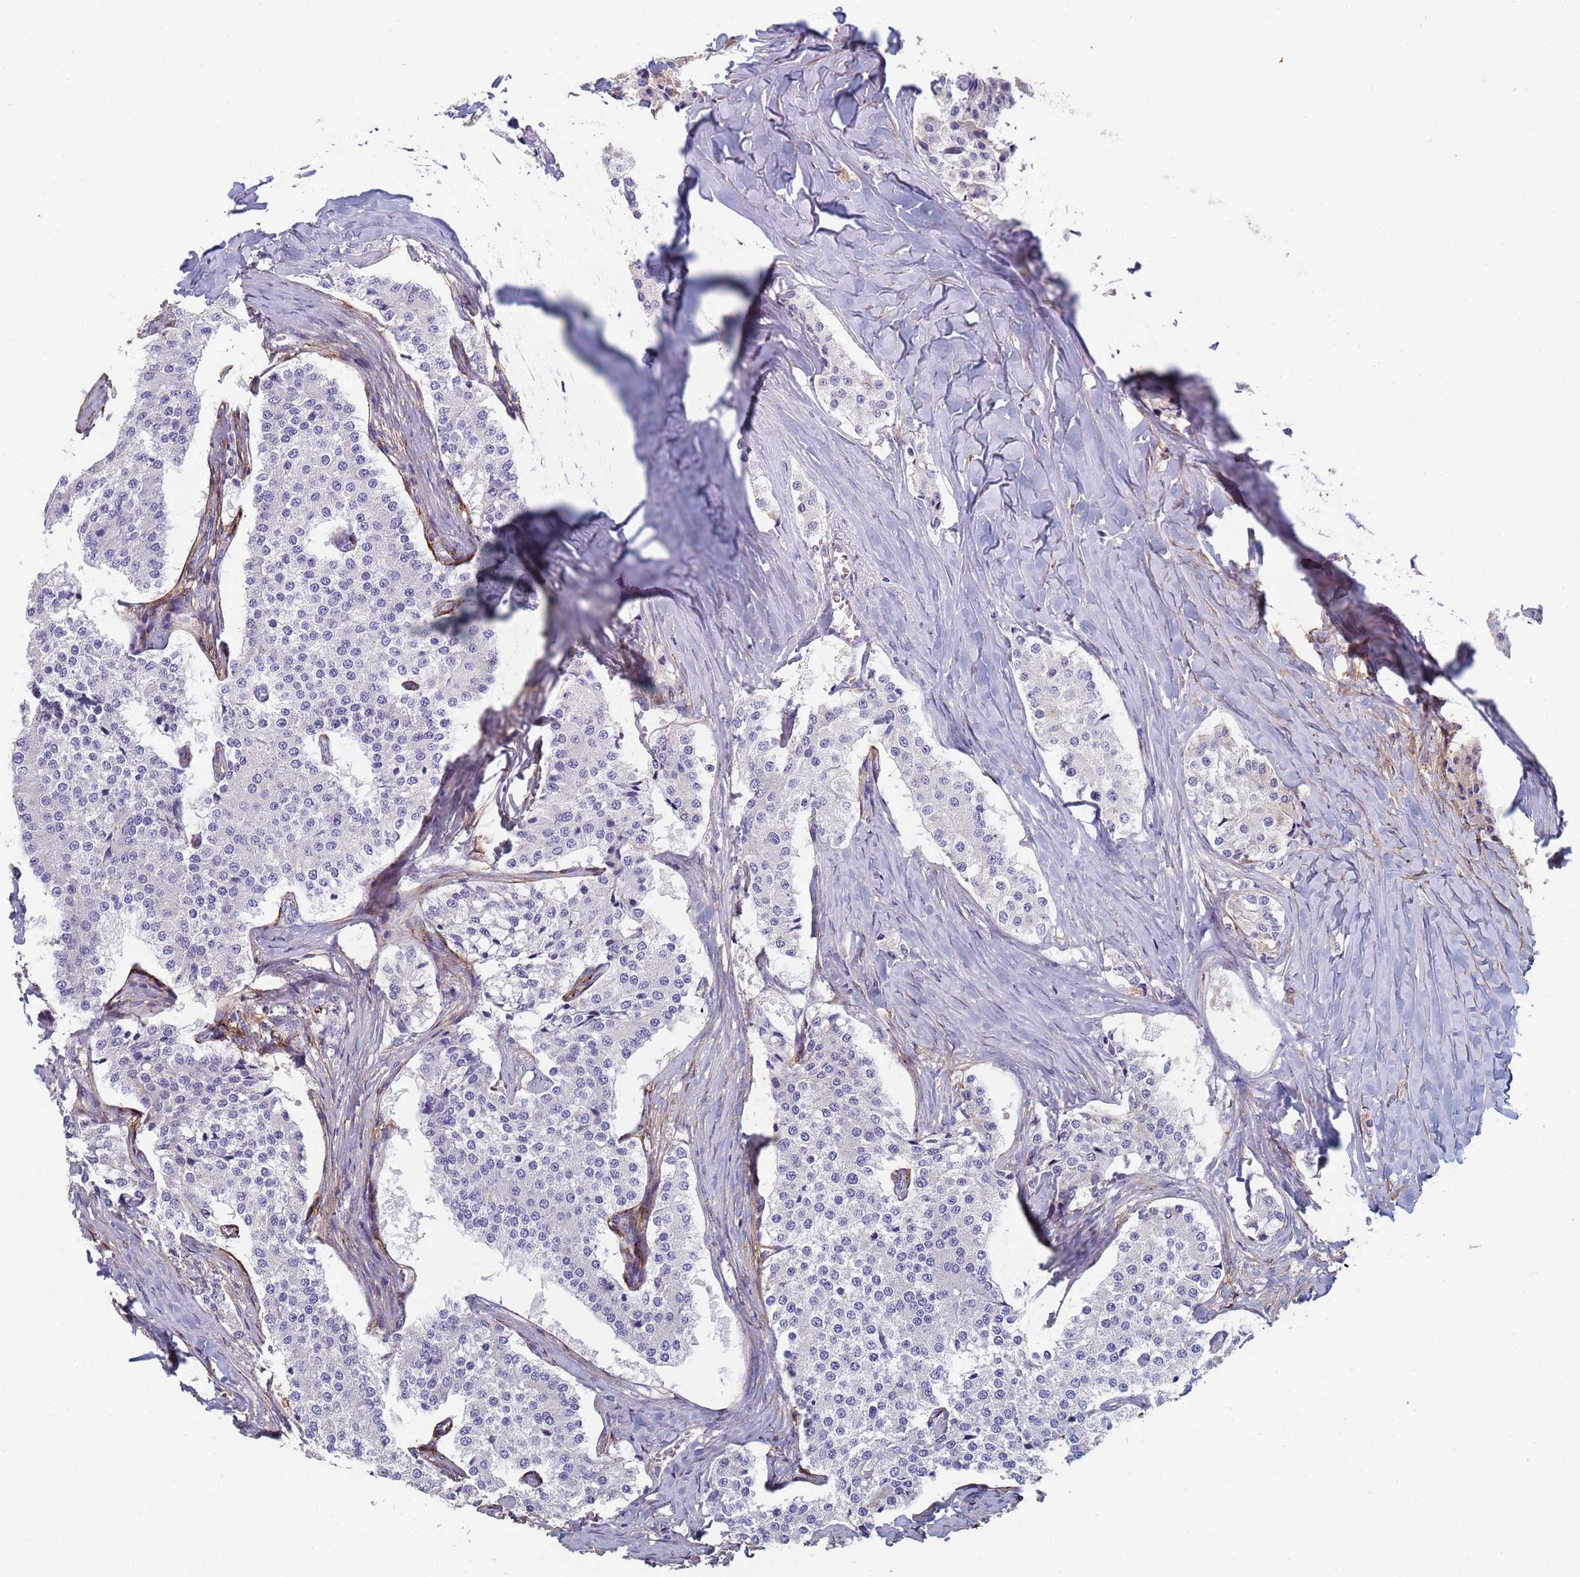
{"staining": {"intensity": "negative", "quantity": "none", "location": "none"}, "tissue": "carcinoid", "cell_type": "Tumor cells", "image_type": "cancer", "snomed": [{"axis": "morphology", "description": "Carcinoid, malignant, NOS"}, {"axis": "topography", "description": "Colon"}], "caption": "Immunohistochemical staining of human malignant carcinoid displays no significant staining in tumor cells. (Stains: DAB (3,3'-diaminobenzidine) IHC with hematoxylin counter stain, Microscopy: brightfield microscopy at high magnification).", "gene": "ABCA8", "patient": {"sex": "female", "age": 52}}